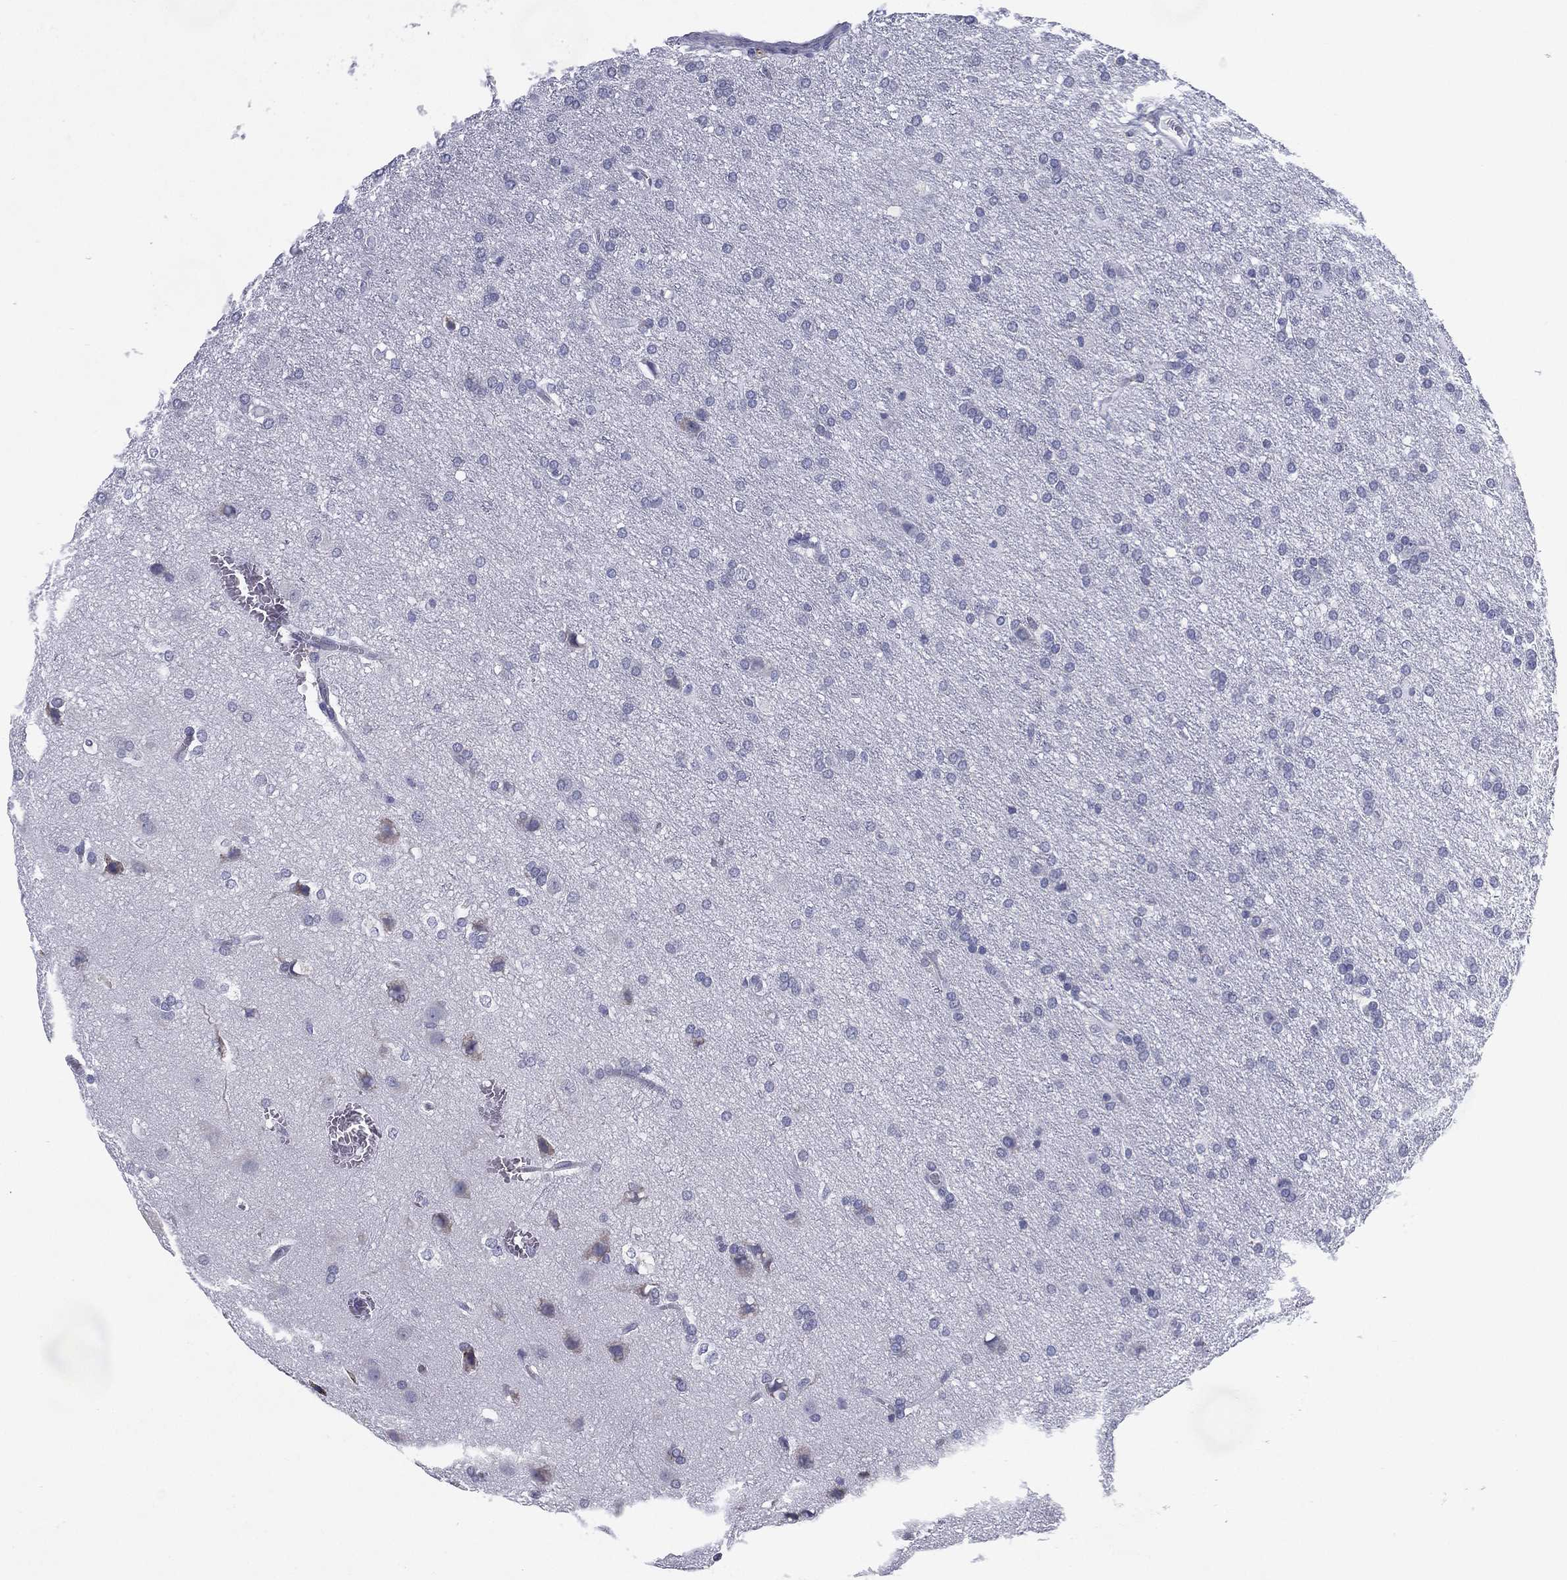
{"staining": {"intensity": "negative", "quantity": "none", "location": "none"}, "tissue": "glioma", "cell_type": "Tumor cells", "image_type": "cancer", "snomed": [{"axis": "morphology", "description": "Glioma, malignant, Low grade"}, {"axis": "topography", "description": "Brain"}], "caption": "High power microscopy histopathology image of an IHC histopathology image of glioma, revealing no significant positivity in tumor cells.", "gene": "C19orf18", "patient": {"sex": "female", "age": 32}}